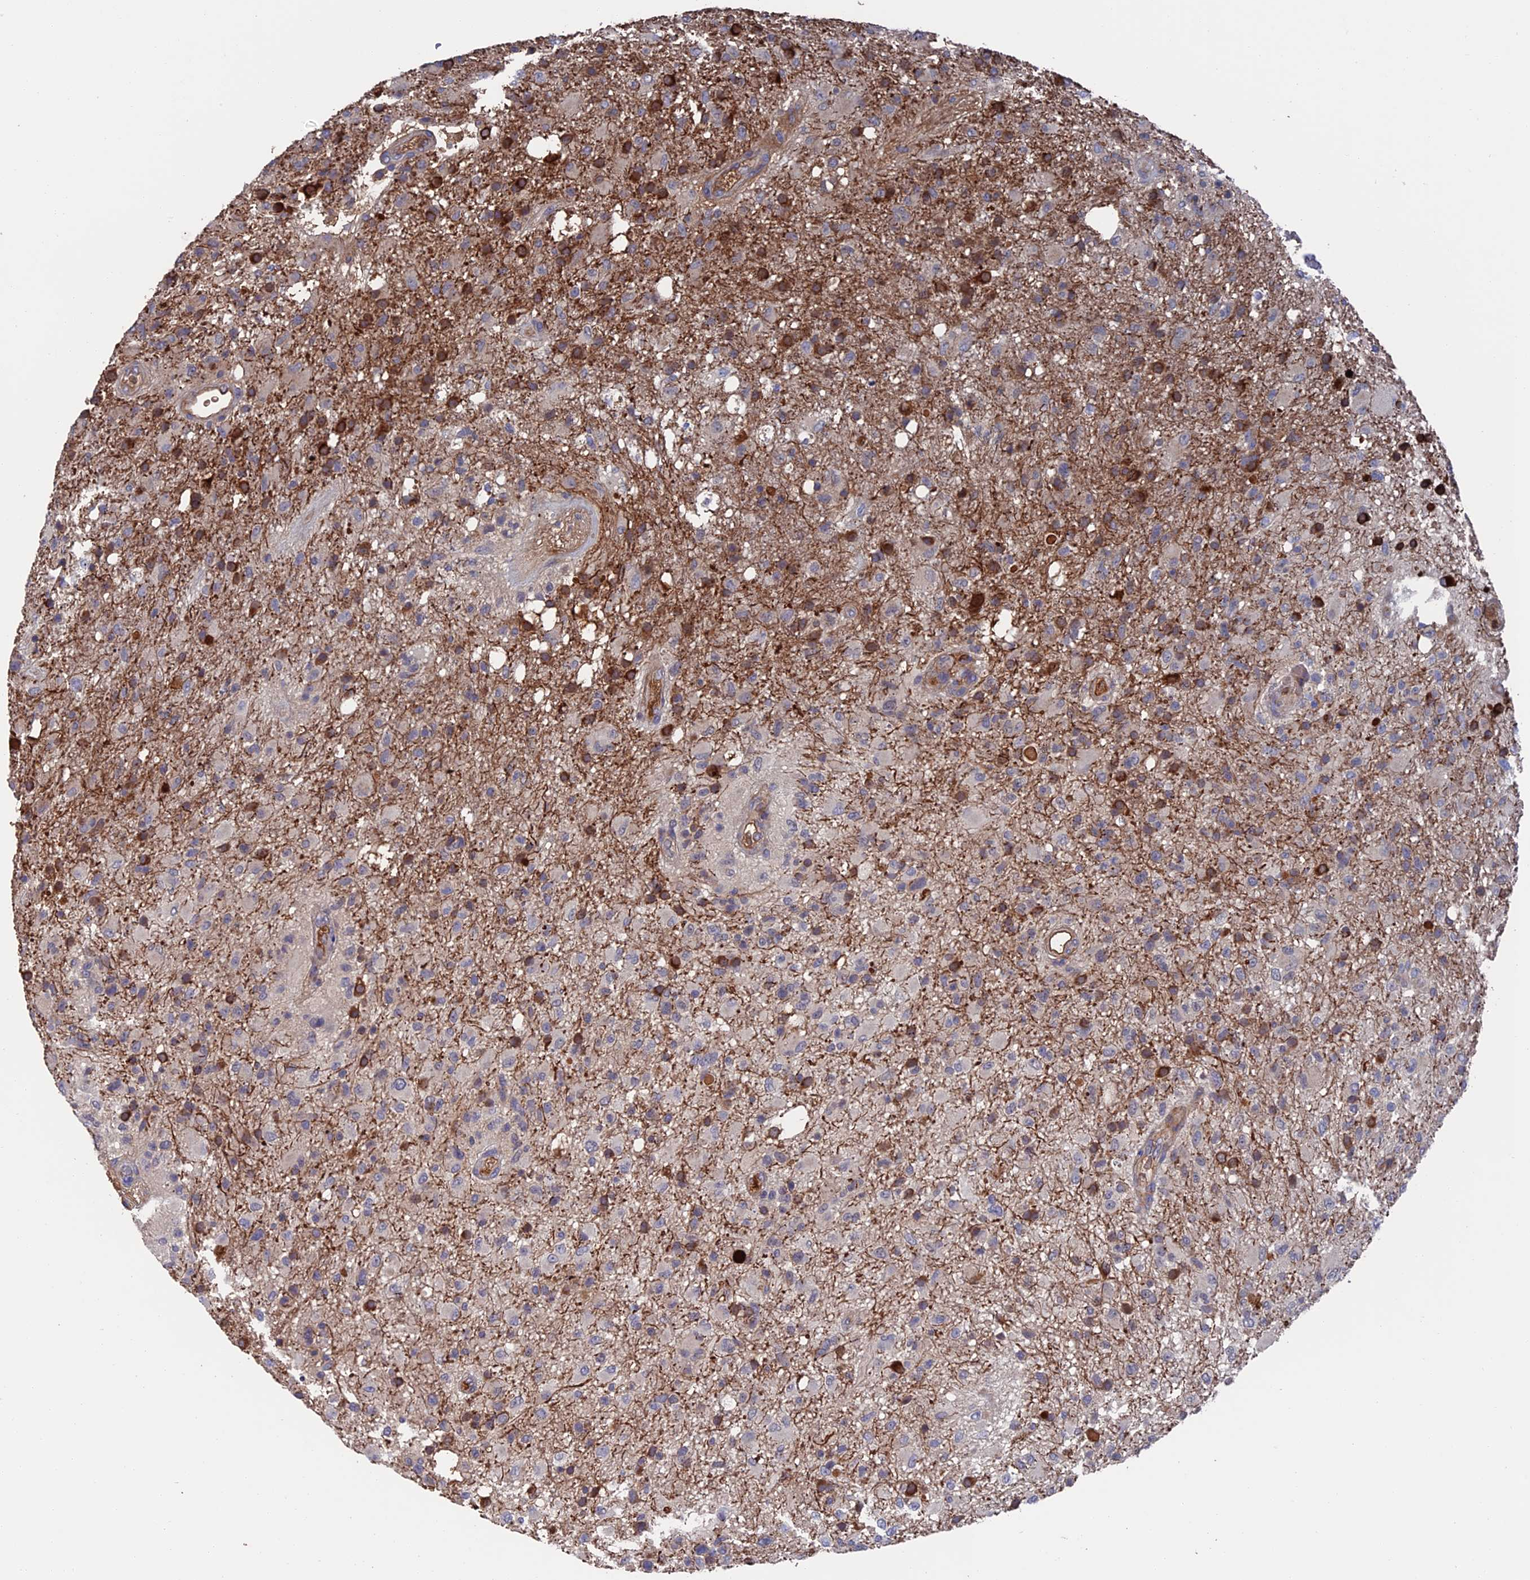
{"staining": {"intensity": "strong", "quantity": "<25%", "location": "cytoplasmic/membranous"}, "tissue": "glioma", "cell_type": "Tumor cells", "image_type": "cancer", "snomed": [{"axis": "morphology", "description": "Glioma, malignant, High grade"}, {"axis": "topography", "description": "Brain"}], "caption": "A photomicrograph showing strong cytoplasmic/membranous positivity in approximately <25% of tumor cells in malignant high-grade glioma, as visualized by brown immunohistochemical staining.", "gene": "HPF1", "patient": {"sex": "female", "age": 74}}